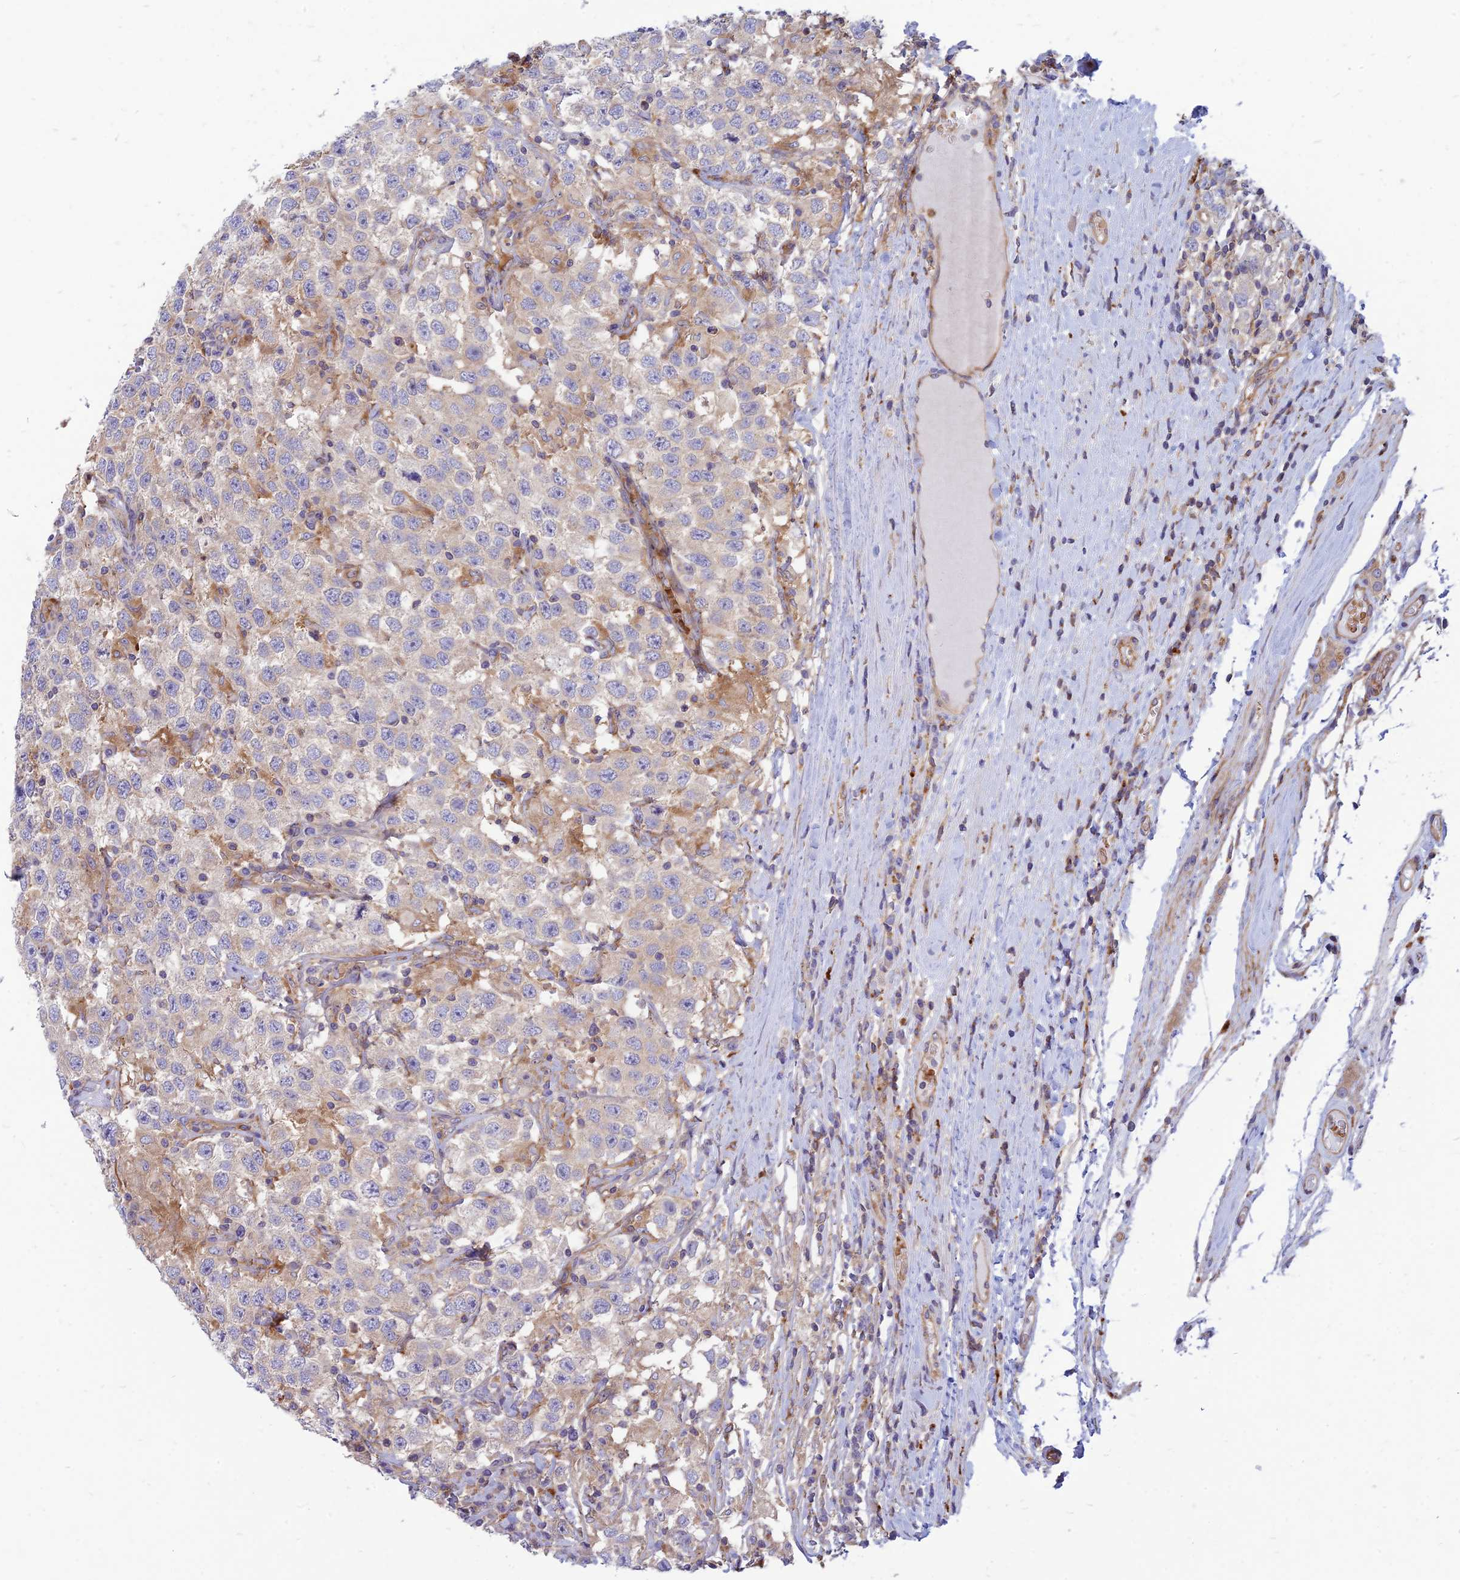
{"staining": {"intensity": "negative", "quantity": "none", "location": "none"}, "tissue": "testis cancer", "cell_type": "Tumor cells", "image_type": "cancer", "snomed": [{"axis": "morphology", "description": "Seminoma, NOS"}, {"axis": "topography", "description": "Testis"}], "caption": "There is no significant expression in tumor cells of testis seminoma.", "gene": "PHKA2", "patient": {"sex": "male", "age": 41}}